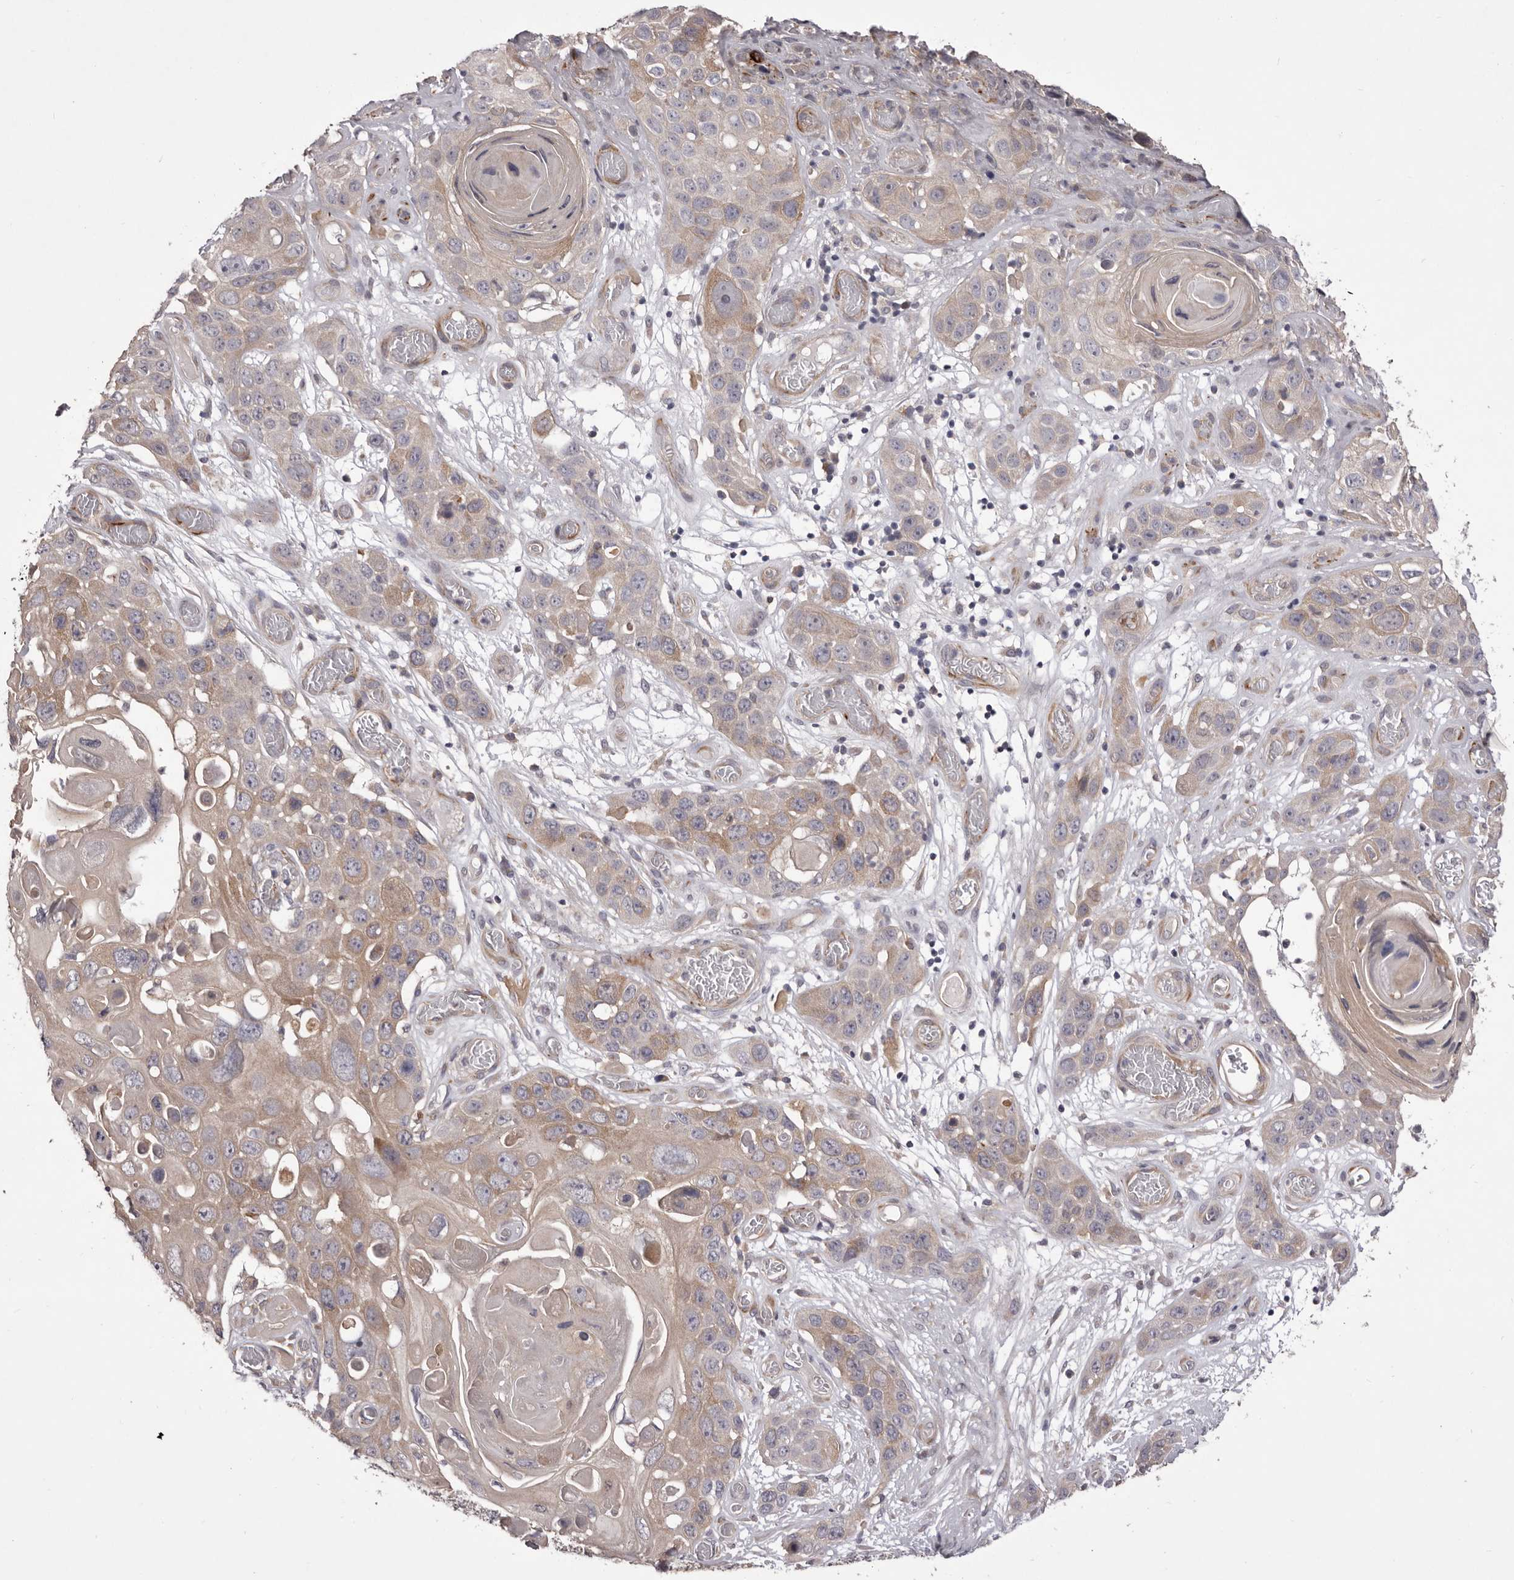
{"staining": {"intensity": "weak", "quantity": "<25%", "location": "cytoplasmic/membranous"}, "tissue": "skin cancer", "cell_type": "Tumor cells", "image_type": "cancer", "snomed": [{"axis": "morphology", "description": "Squamous cell carcinoma, NOS"}, {"axis": "topography", "description": "Skin"}], "caption": "This is an IHC photomicrograph of human skin cancer. There is no positivity in tumor cells.", "gene": "PNRC1", "patient": {"sex": "male", "age": 55}}